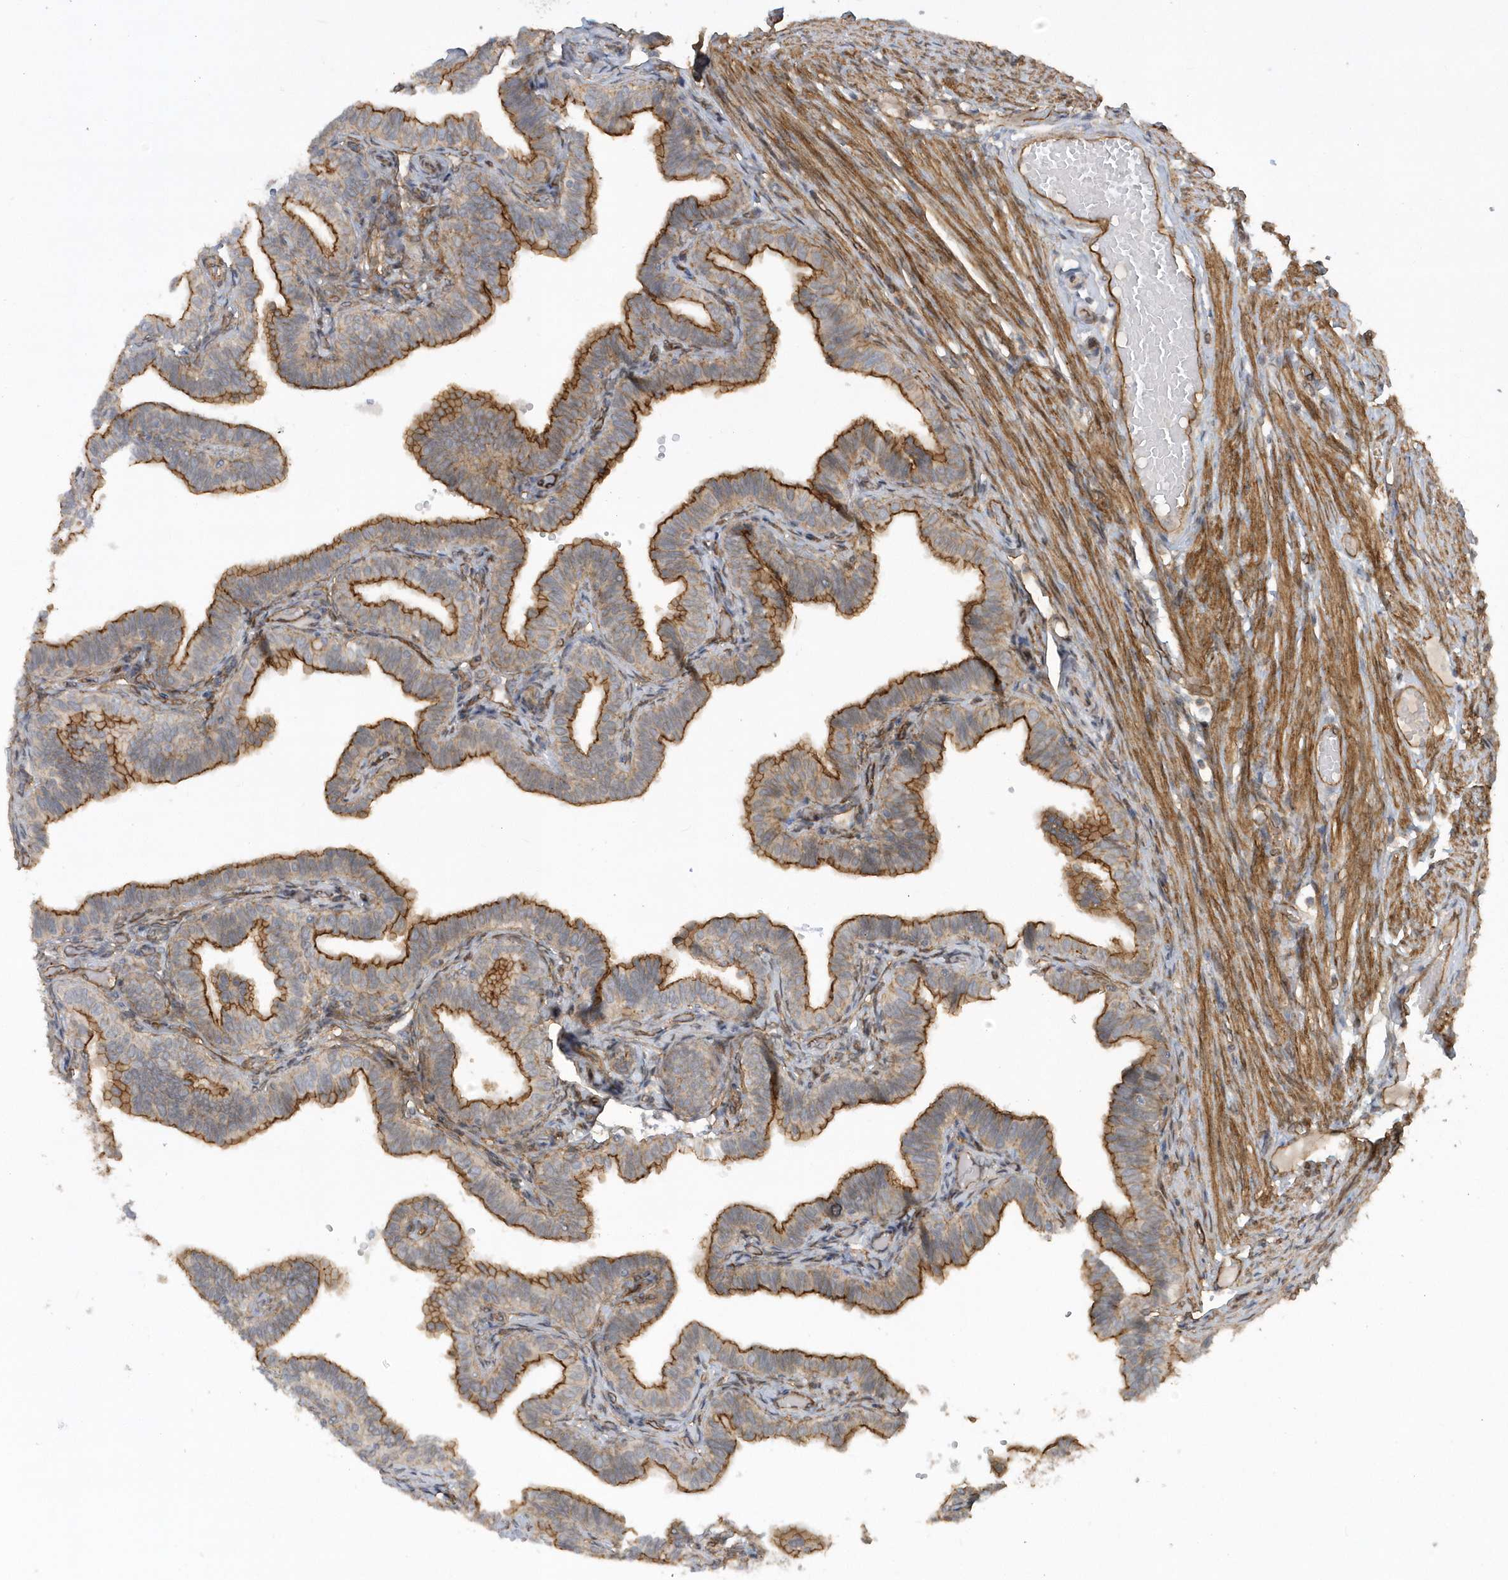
{"staining": {"intensity": "strong", "quantity": "25%-75%", "location": "cytoplasmic/membranous"}, "tissue": "fallopian tube", "cell_type": "Glandular cells", "image_type": "normal", "snomed": [{"axis": "morphology", "description": "Normal tissue, NOS"}, {"axis": "topography", "description": "Fallopian tube"}], "caption": "There is high levels of strong cytoplasmic/membranous positivity in glandular cells of unremarkable fallopian tube, as demonstrated by immunohistochemical staining (brown color).", "gene": "RAI14", "patient": {"sex": "female", "age": 39}}